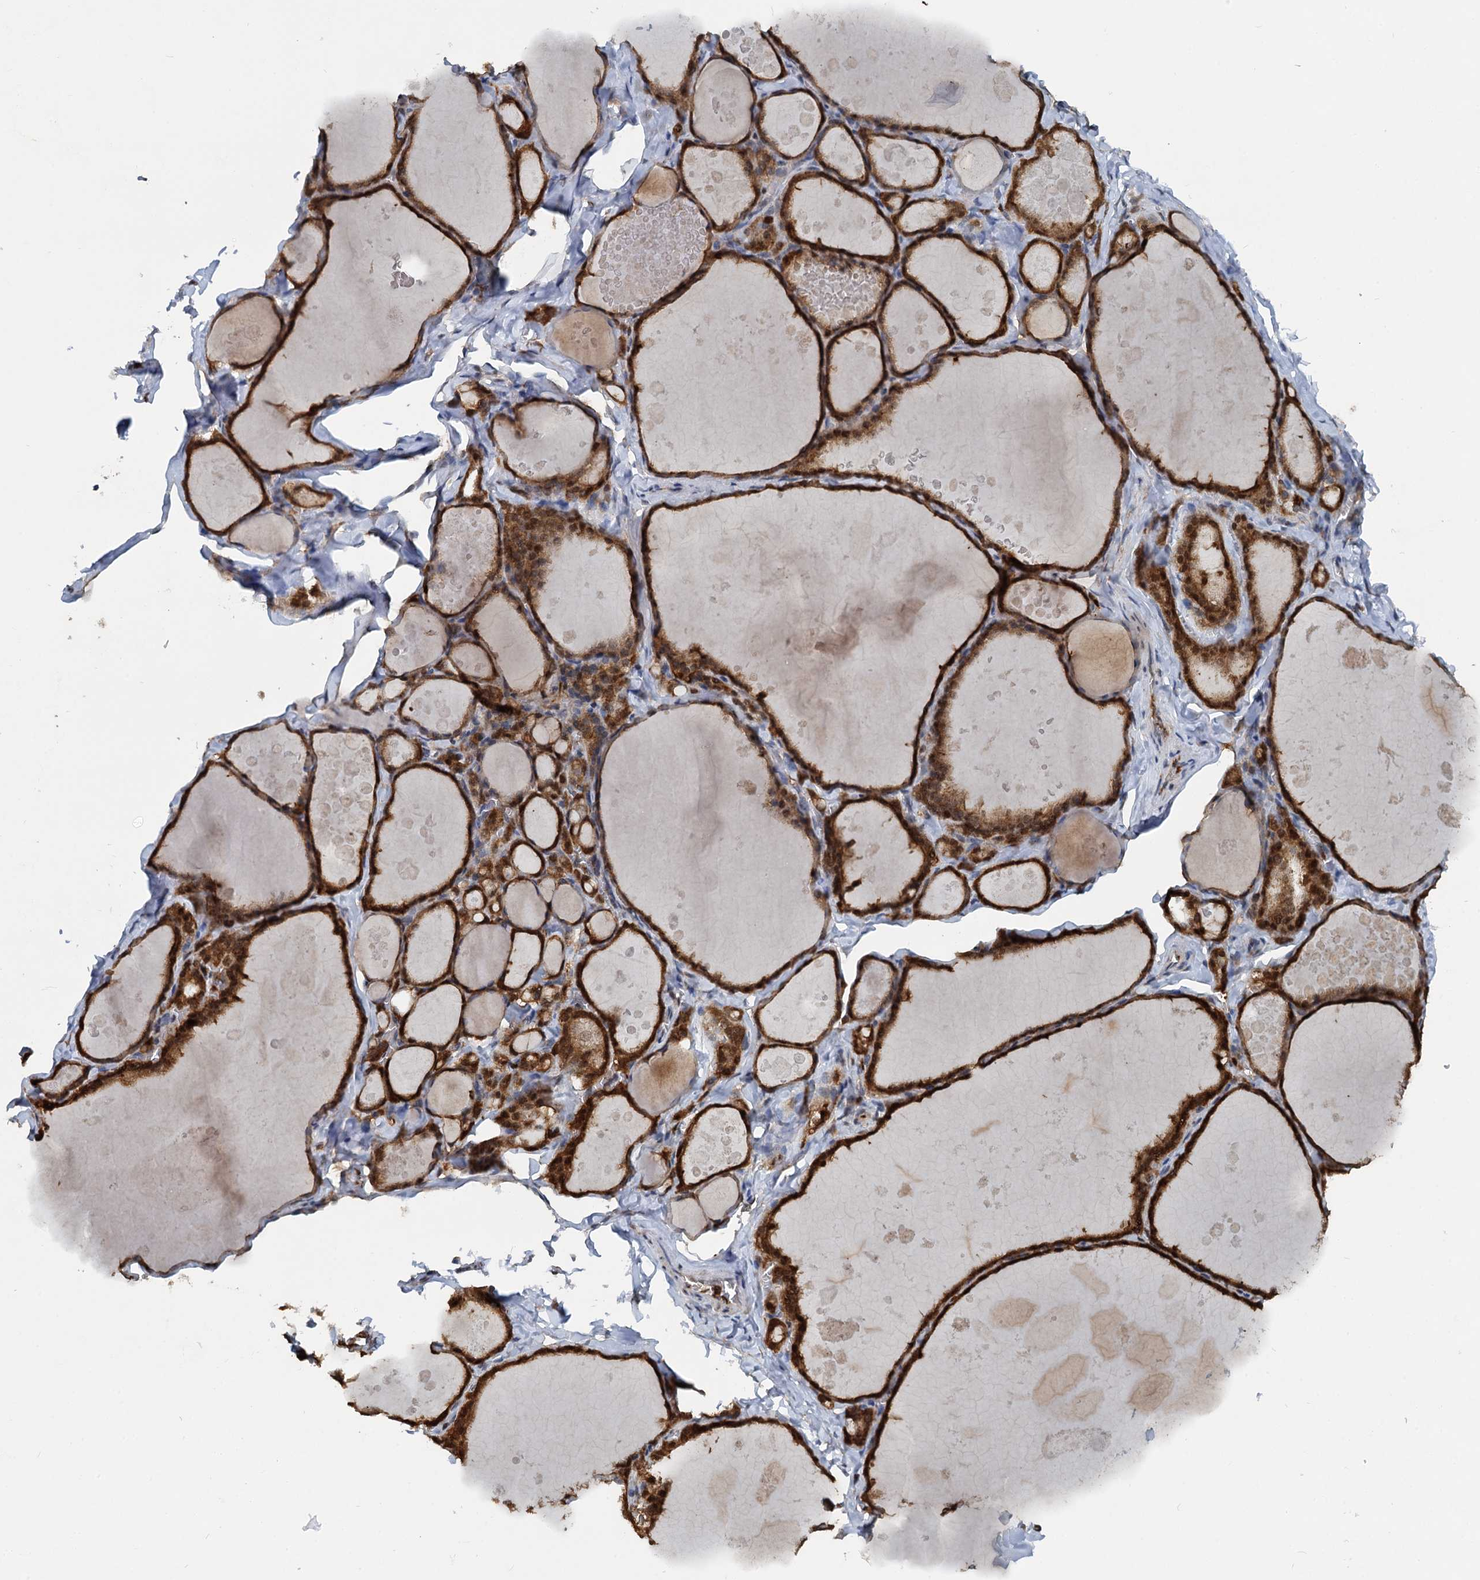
{"staining": {"intensity": "strong", "quantity": ">75%", "location": "cytoplasmic/membranous,nuclear"}, "tissue": "thyroid gland", "cell_type": "Glandular cells", "image_type": "normal", "snomed": [{"axis": "morphology", "description": "Normal tissue, NOS"}, {"axis": "topography", "description": "Thyroid gland"}], "caption": "A brown stain labels strong cytoplasmic/membranous,nuclear expression of a protein in glandular cells of benign human thyroid gland. (Stains: DAB (3,3'-diaminobenzidine) in brown, nuclei in blue, Microscopy: brightfield microscopy at high magnification).", "gene": "GPI", "patient": {"sex": "male", "age": 56}}